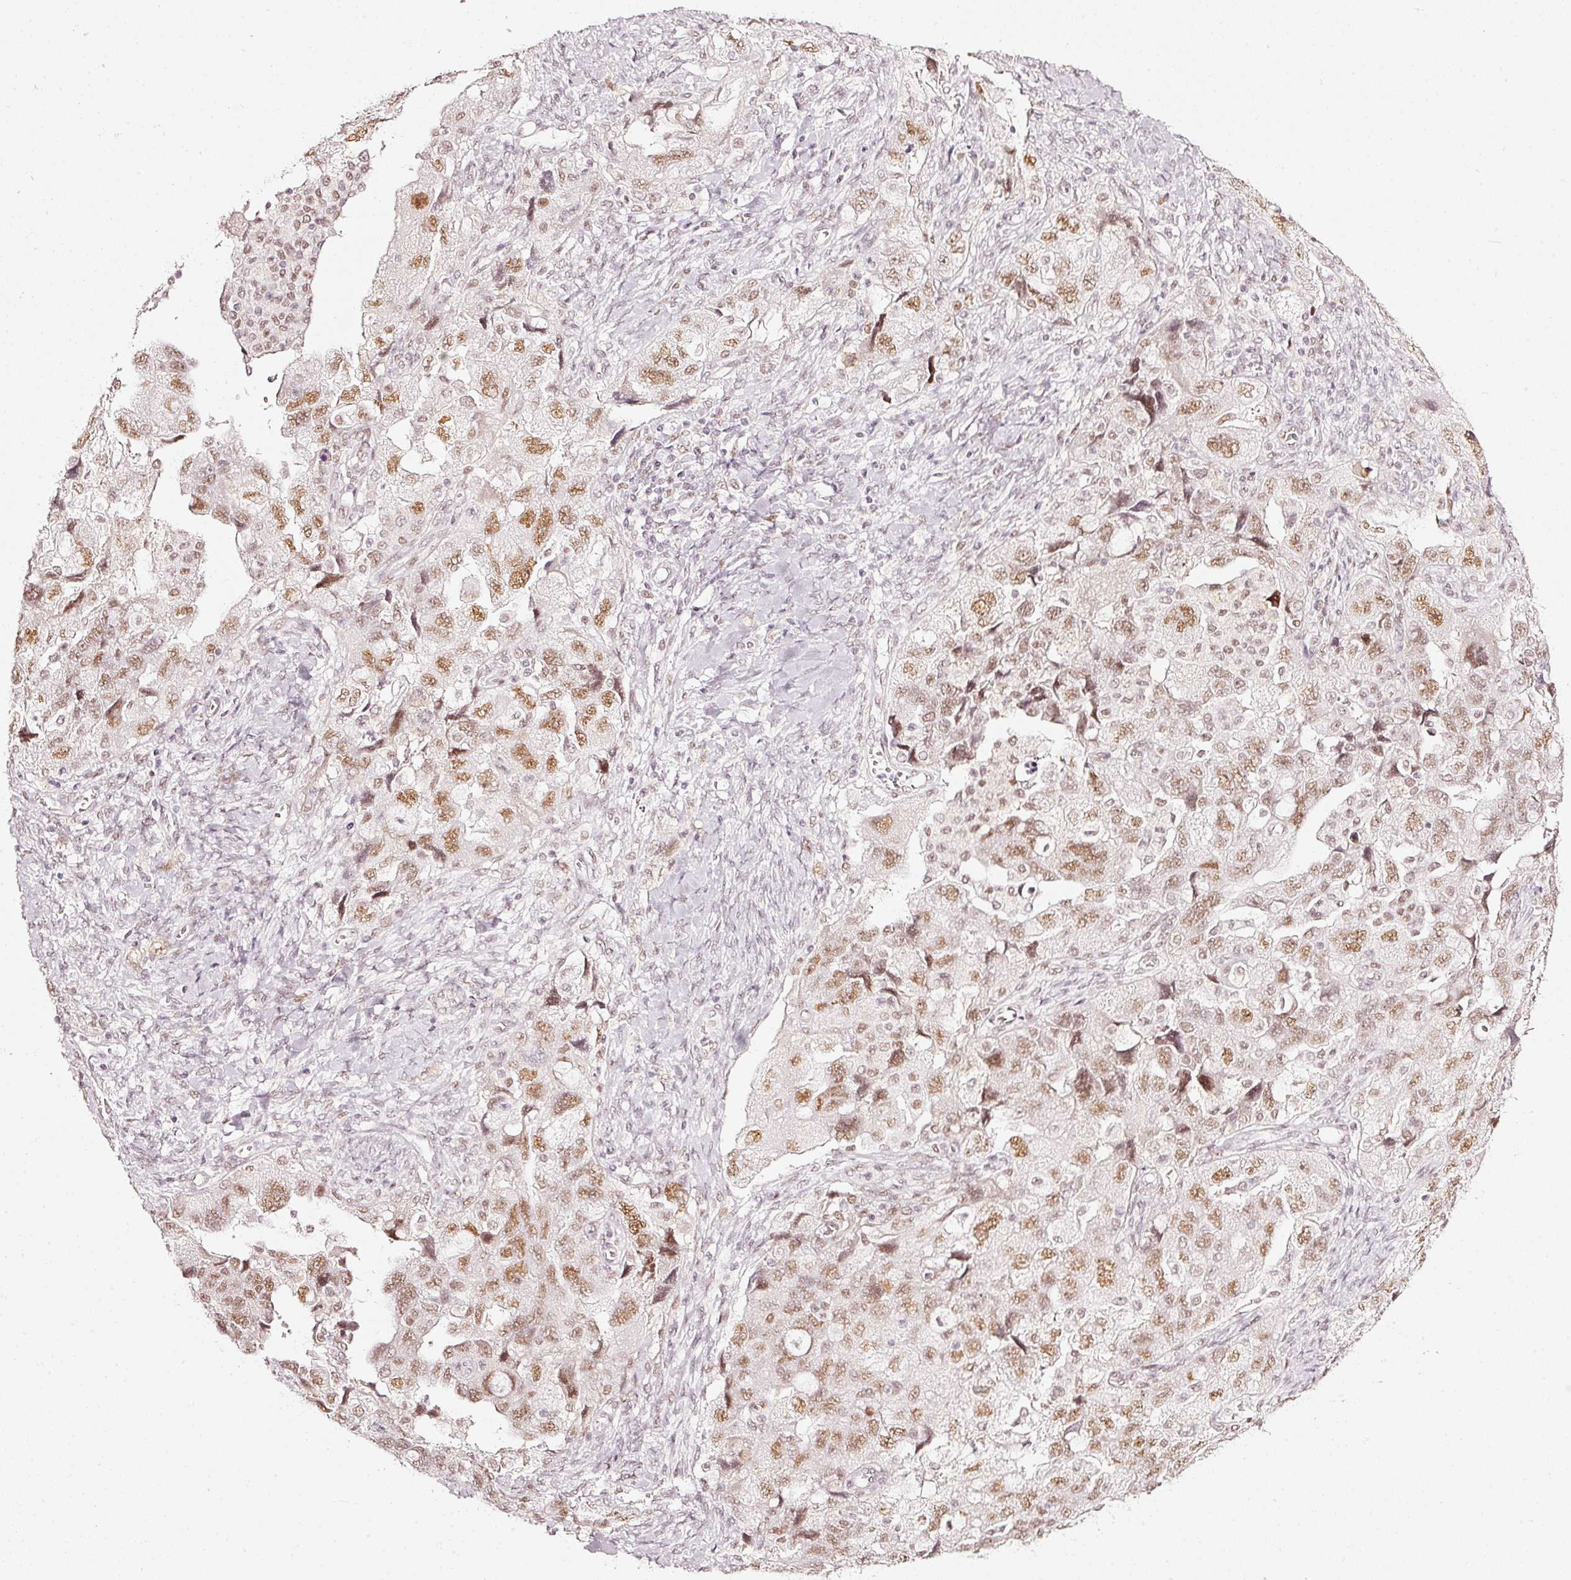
{"staining": {"intensity": "moderate", "quantity": ">75%", "location": "nuclear"}, "tissue": "ovarian cancer", "cell_type": "Tumor cells", "image_type": "cancer", "snomed": [{"axis": "morphology", "description": "Carcinoma, NOS"}, {"axis": "morphology", "description": "Cystadenocarcinoma, serous, NOS"}, {"axis": "topography", "description": "Ovary"}], "caption": "An IHC image of neoplastic tissue is shown. Protein staining in brown shows moderate nuclear positivity in serous cystadenocarcinoma (ovarian) within tumor cells.", "gene": "PPP1R10", "patient": {"sex": "female", "age": 69}}